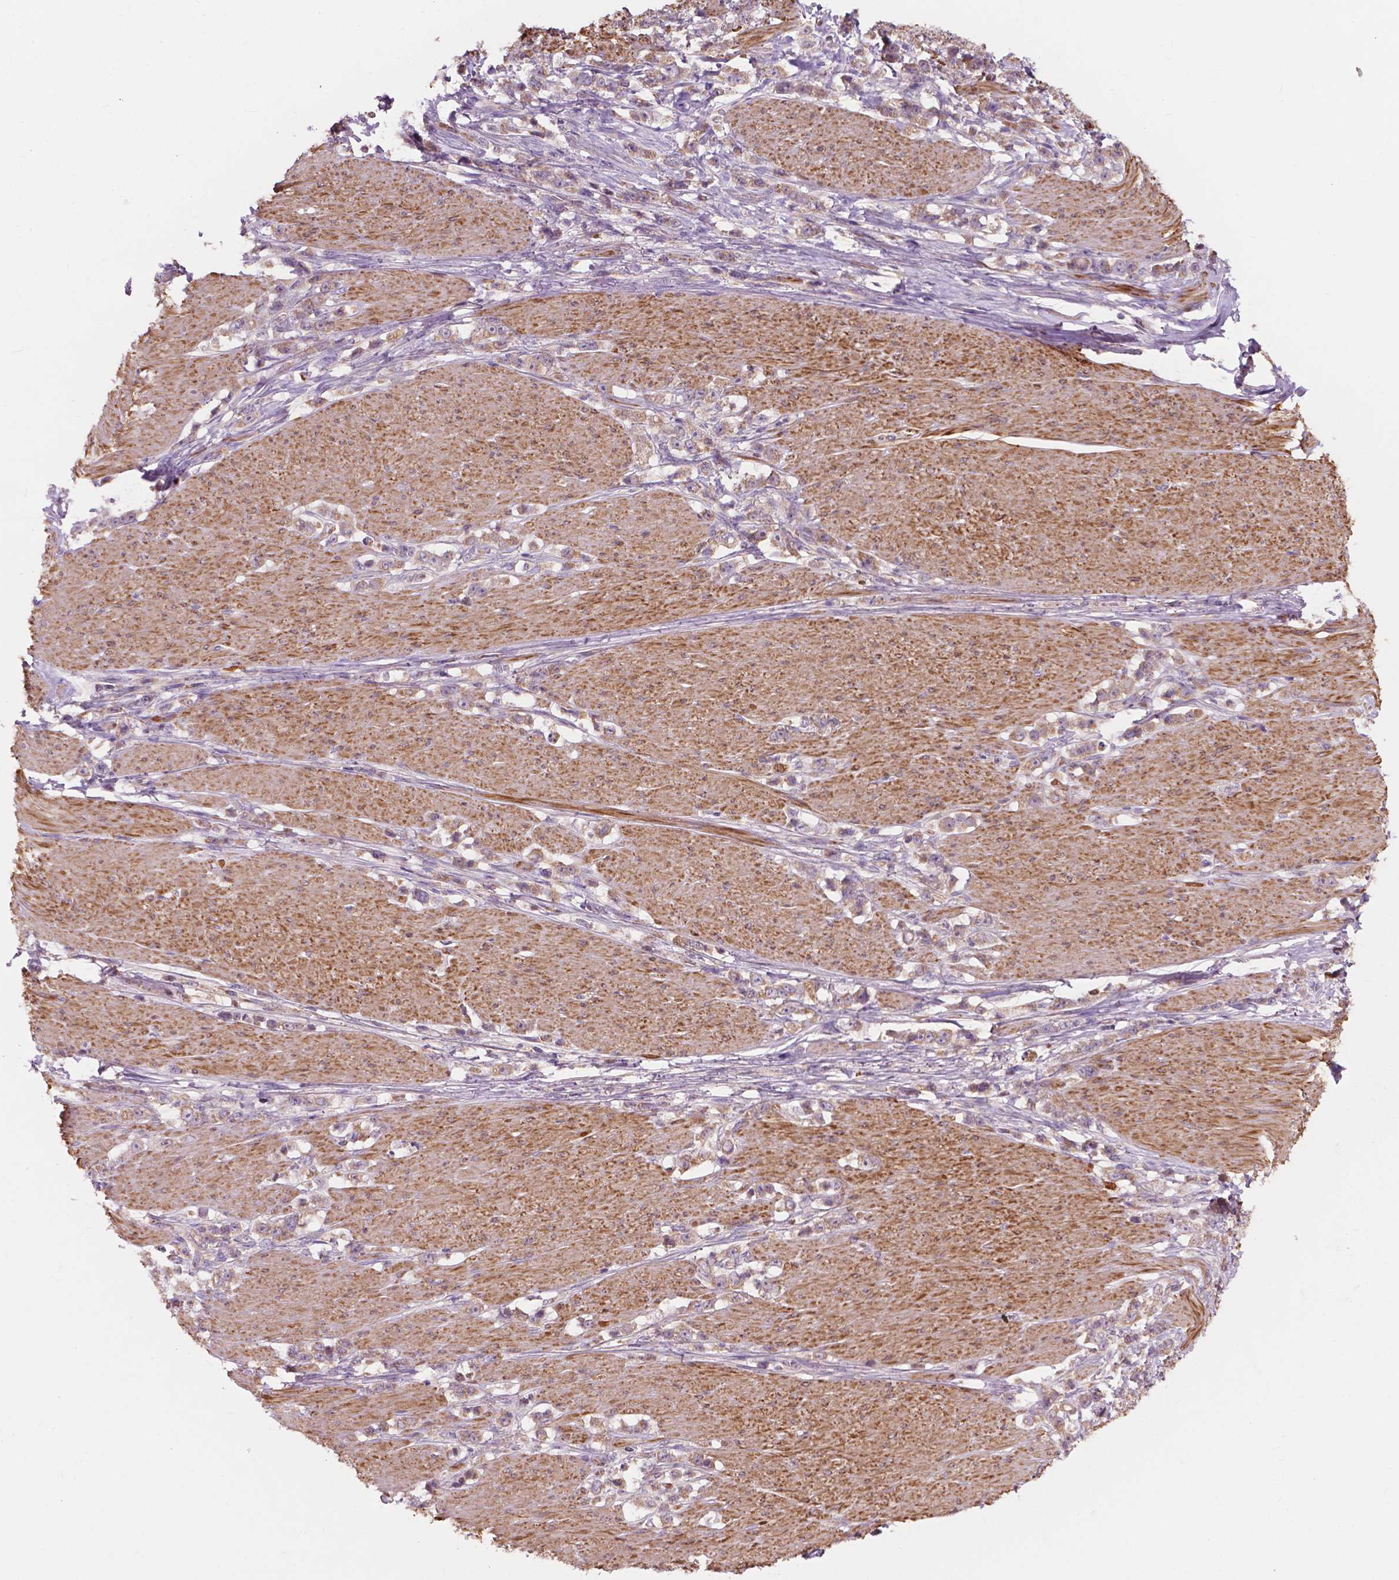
{"staining": {"intensity": "weak", "quantity": "25%-75%", "location": "cytoplasmic/membranous"}, "tissue": "stomach cancer", "cell_type": "Tumor cells", "image_type": "cancer", "snomed": [{"axis": "morphology", "description": "Adenocarcinoma, NOS"}, {"axis": "topography", "description": "Stomach, lower"}], "caption": "Human stomach adenocarcinoma stained with a protein marker demonstrates weak staining in tumor cells.", "gene": "NDUFA10", "patient": {"sex": "male", "age": 88}}